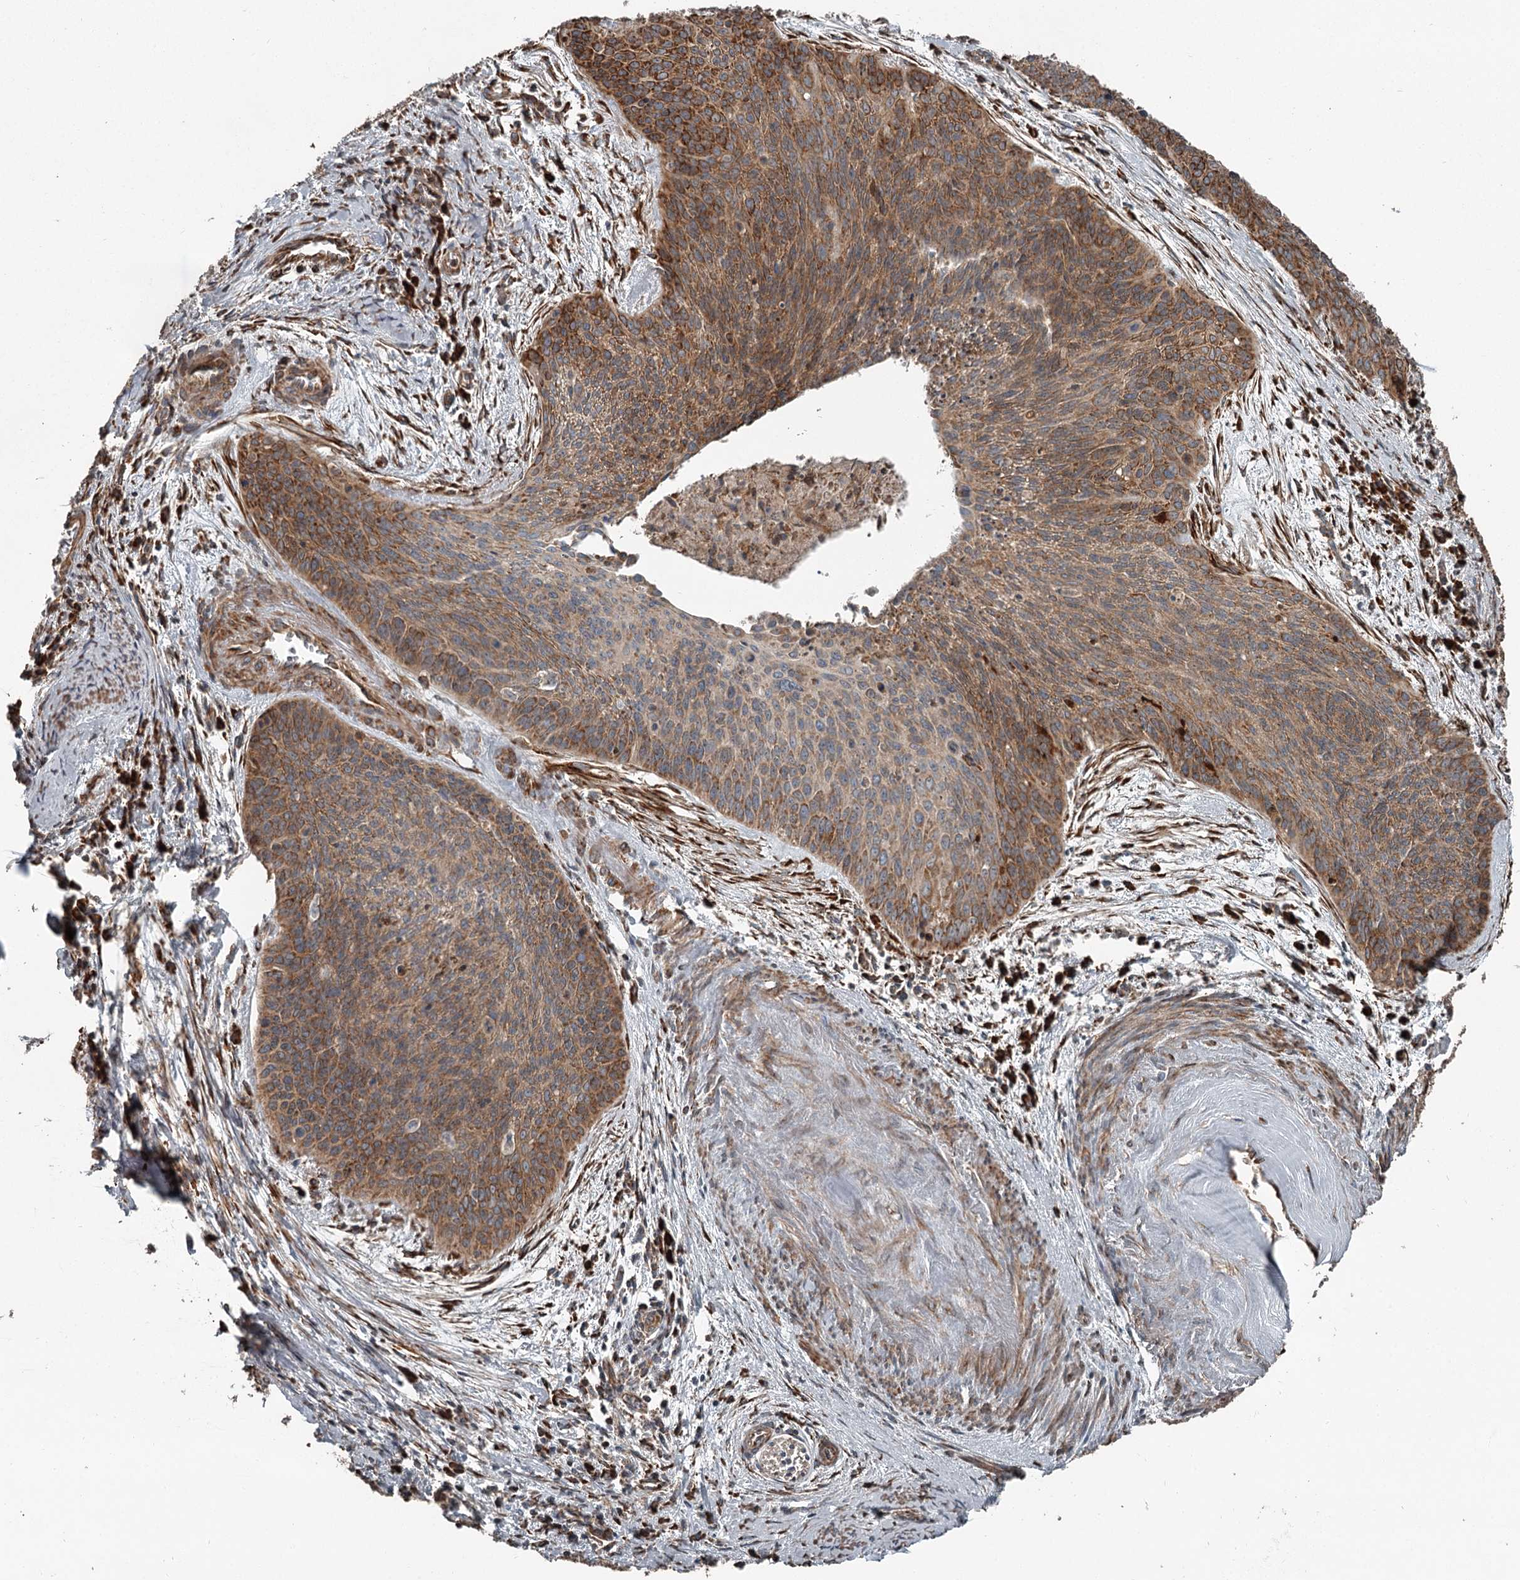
{"staining": {"intensity": "moderate", "quantity": ">75%", "location": "cytoplasmic/membranous"}, "tissue": "cervical cancer", "cell_type": "Tumor cells", "image_type": "cancer", "snomed": [{"axis": "morphology", "description": "Squamous cell carcinoma, NOS"}, {"axis": "topography", "description": "Cervix"}], "caption": "DAB immunohistochemical staining of squamous cell carcinoma (cervical) reveals moderate cytoplasmic/membranous protein staining in about >75% of tumor cells.", "gene": "RASSF8", "patient": {"sex": "female", "age": 55}}